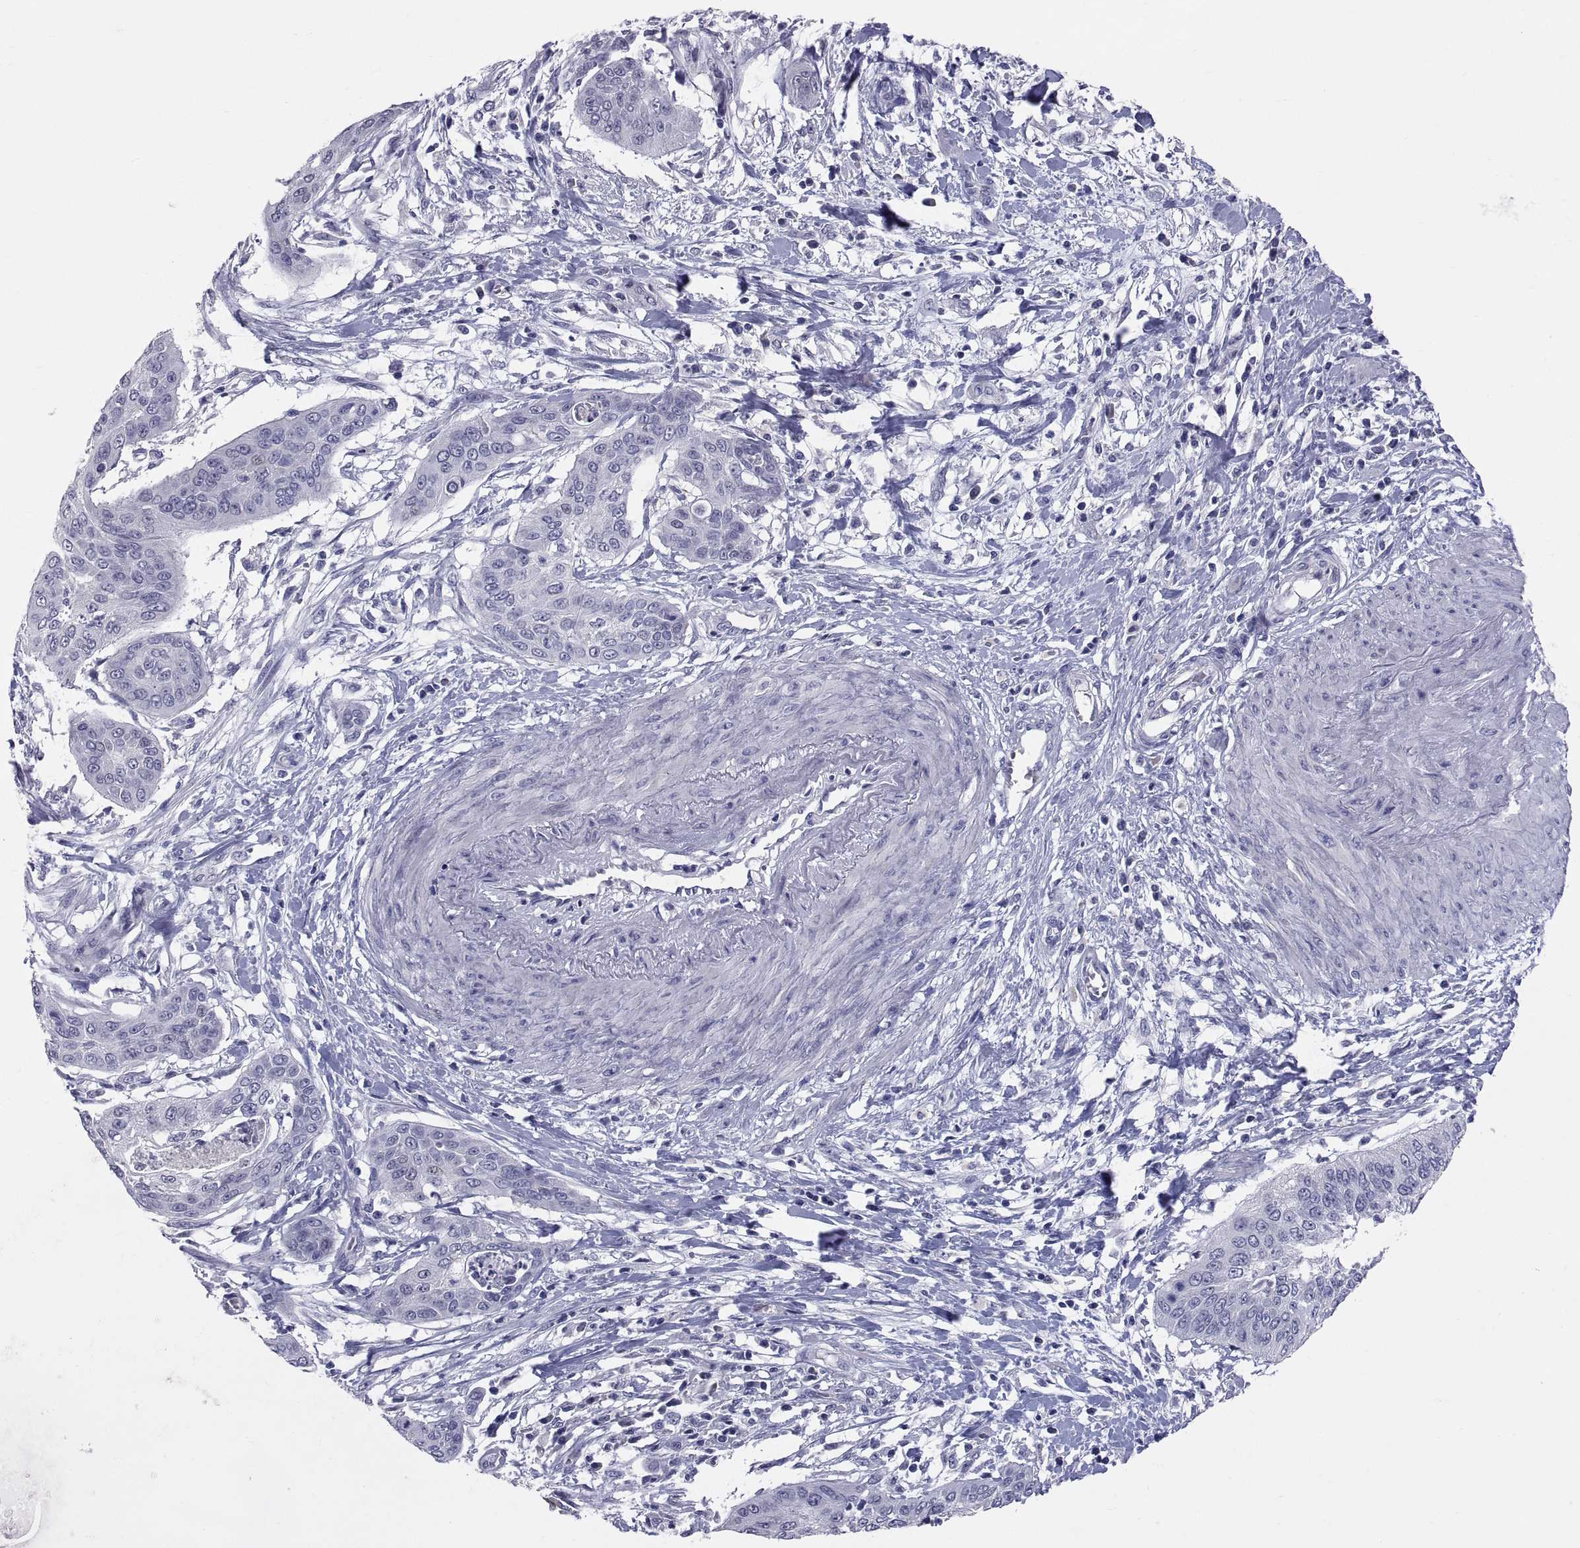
{"staining": {"intensity": "negative", "quantity": "none", "location": "none"}, "tissue": "cervical cancer", "cell_type": "Tumor cells", "image_type": "cancer", "snomed": [{"axis": "morphology", "description": "Squamous cell carcinoma, NOS"}, {"axis": "topography", "description": "Cervix"}], "caption": "This image is of cervical cancer stained with immunohistochemistry (IHC) to label a protein in brown with the nuclei are counter-stained blue. There is no staining in tumor cells.", "gene": "PTN", "patient": {"sex": "female", "age": 39}}